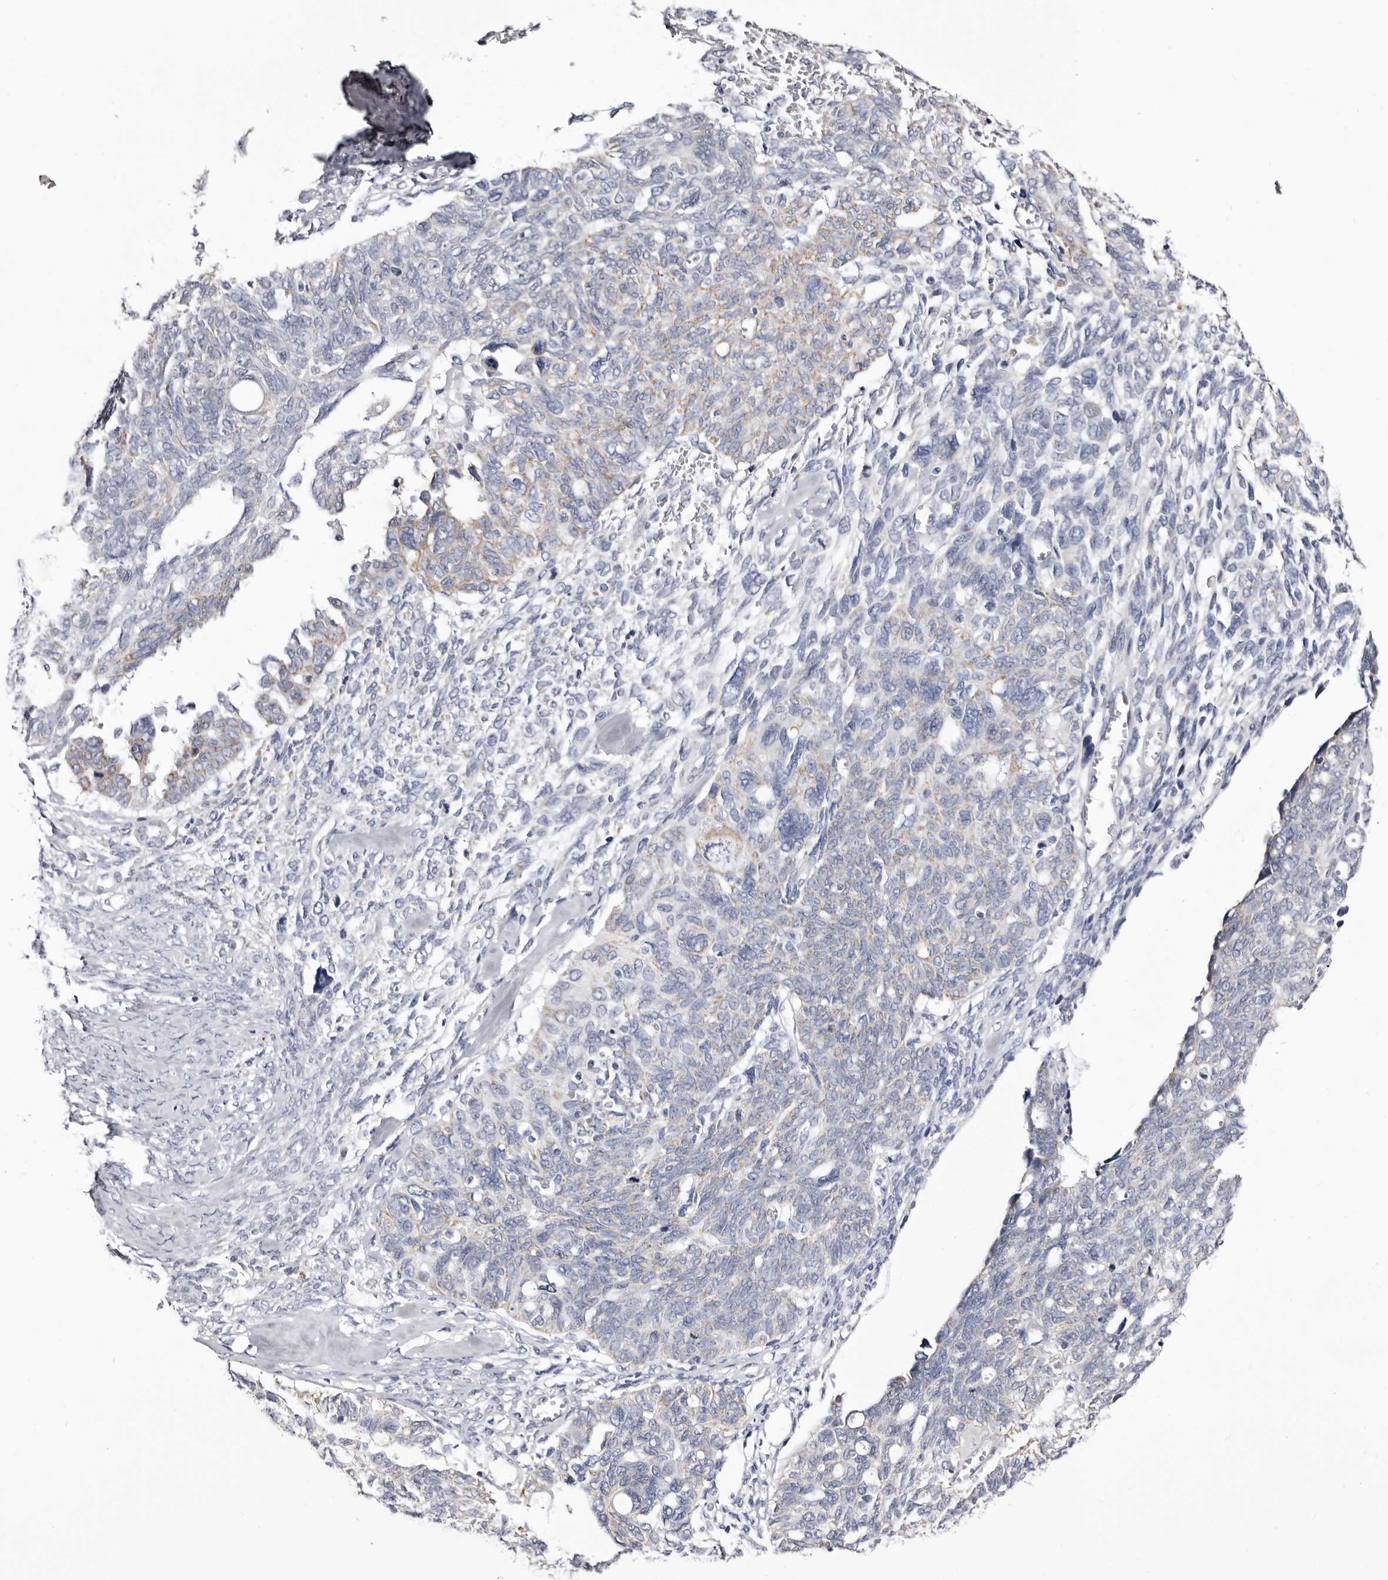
{"staining": {"intensity": "weak", "quantity": "<25%", "location": "cytoplasmic/membranous"}, "tissue": "ovarian cancer", "cell_type": "Tumor cells", "image_type": "cancer", "snomed": [{"axis": "morphology", "description": "Cystadenocarcinoma, serous, NOS"}, {"axis": "topography", "description": "Ovary"}], "caption": "The IHC histopathology image has no significant expression in tumor cells of ovarian serous cystadenocarcinoma tissue.", "gene": "CASQ1", "patient": {"sex": "female", "age": 79}}